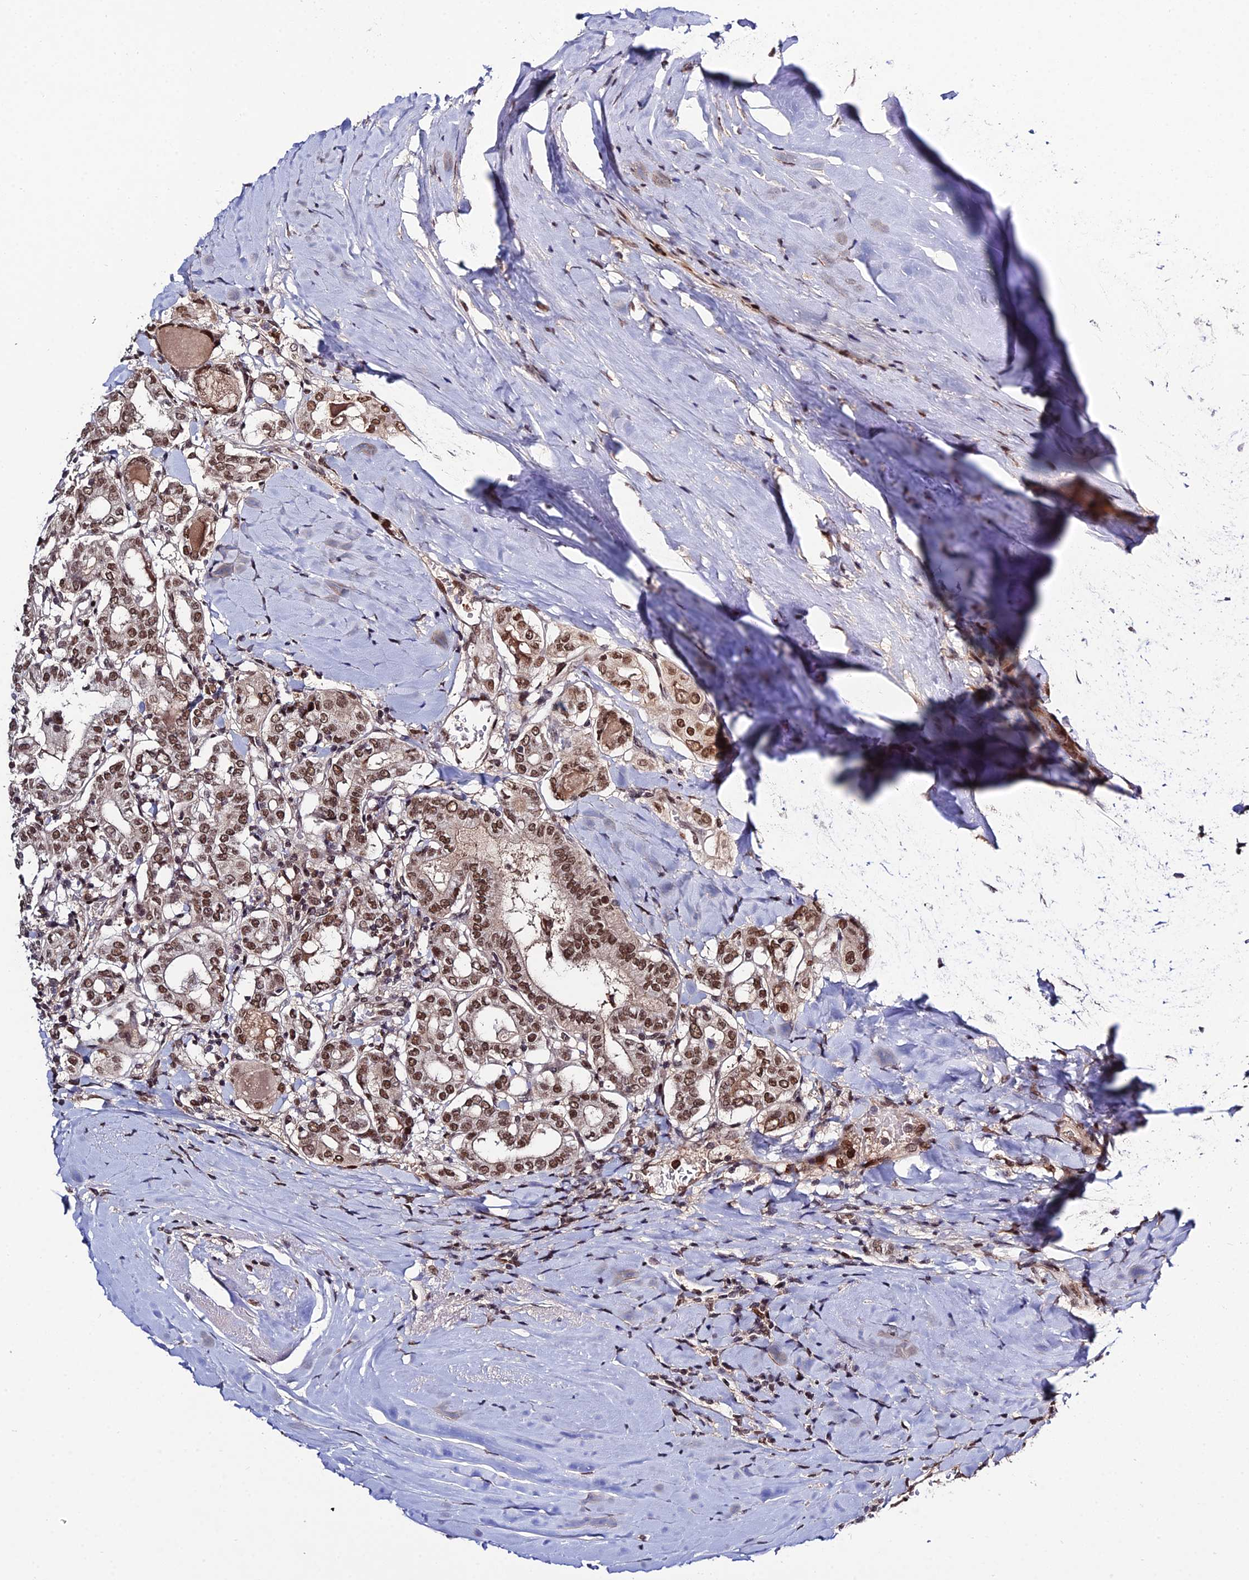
{"staining": {"intensity": "moderate", "quantity": ">75%", "location": "nuclear"}, "tissue": "thyroid cancer", "cell_type": "Tumor cells", "image_type": "cancer", "snomed": [{"axis": "morphology", "description": "Papillary adenocarcinoma, NOS"}, {"axis": "topography", "description": "Thyroid gland"}], "caption": "An immunohistochemistry histopathology image of neoplastic tissue is shown. Protein staining in brown labels moderate nuclear positivity in thyroid papillary adenocarcinoma within tumor cells.", "gene": "SYT15", "patient": {"sex": "female", "age": 72}}